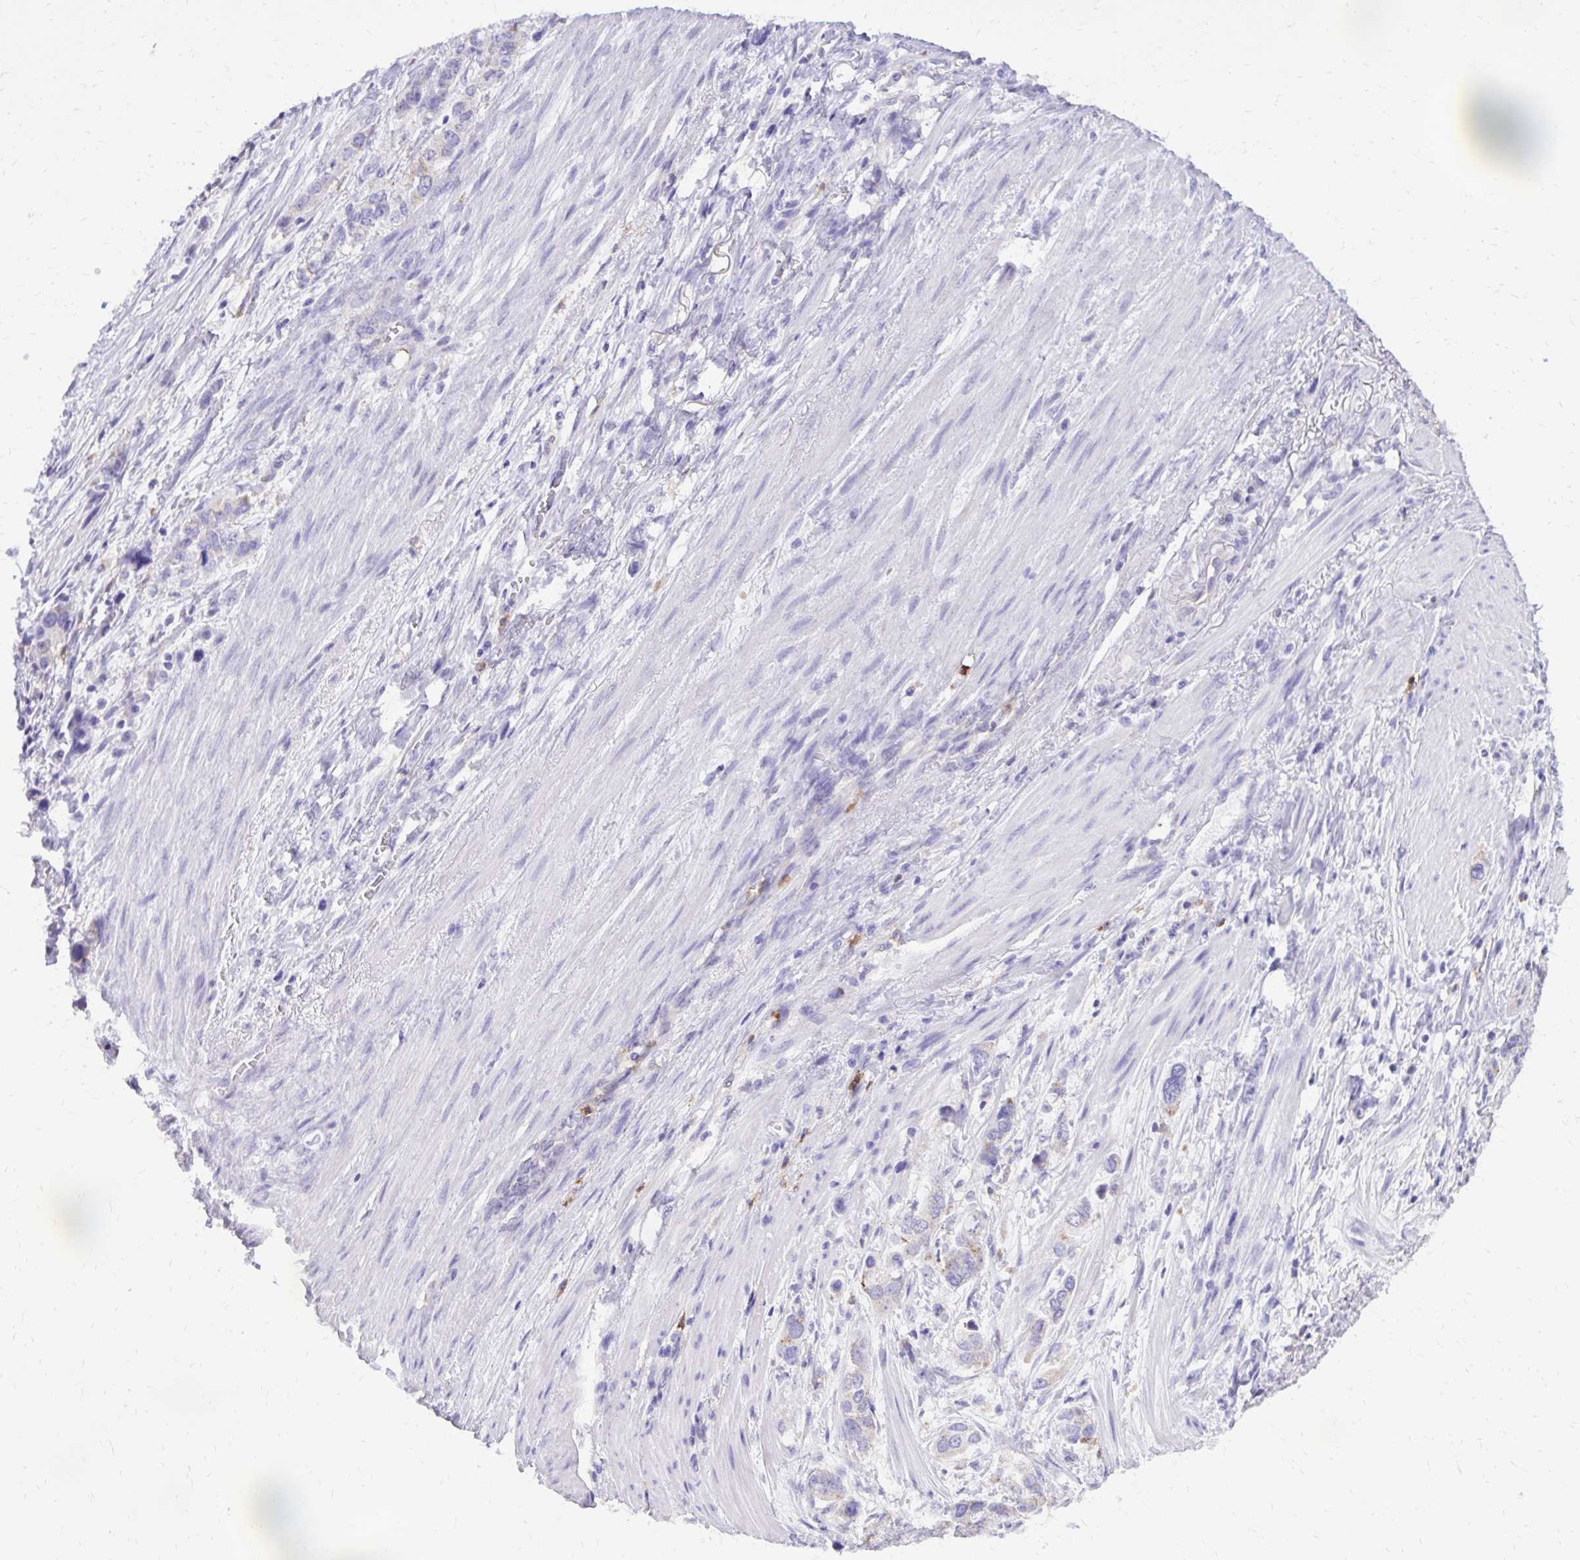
{"staining": {"intensity": "weak", "quantity": "<25%", "location": "cytoplasmic/membranous"}, "tissue": "stomach cancer", "cell_type": "Tumor cells", "image_type": "cancer", "snomed": [{"axis": "morphology", "description": "Adenocarcinoma, NOS"}, {"axis": "topography", "description": "Stomach, lower"}], "caption": "A high-resolution histopathology image shows immunohistochemistry staining of stomach adenocarcinoma, which reveals no significant expression in tumor cells.", "gene": "CAT", "patient": {"sex": "female", "age": 93}}